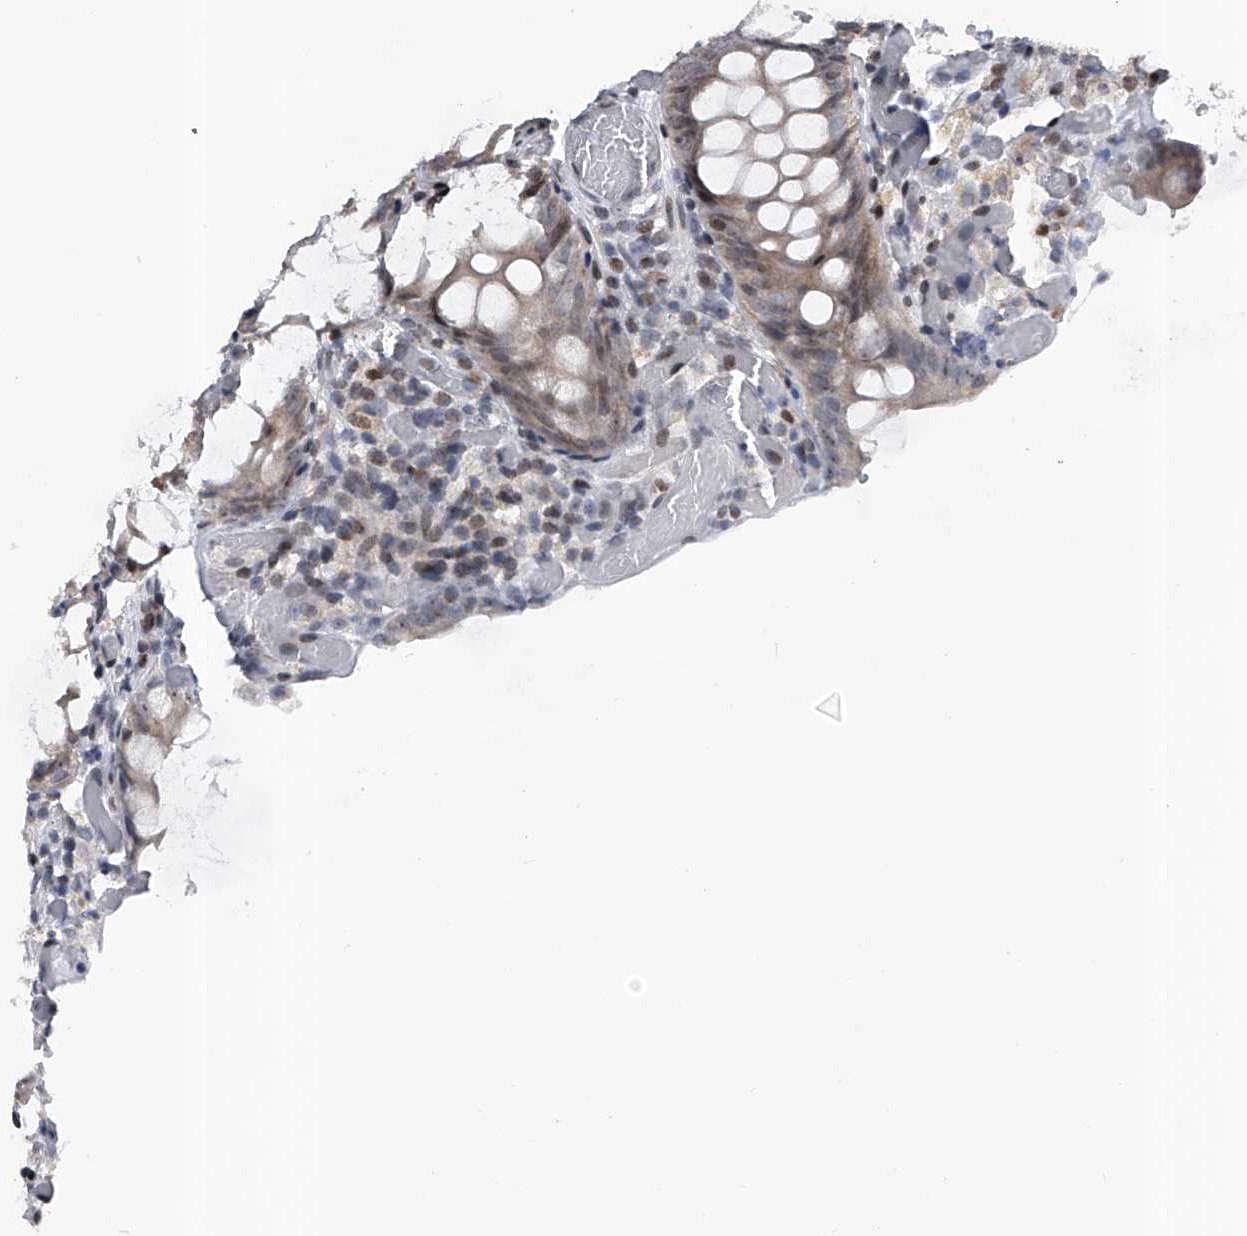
{"staining": {"intensity": "negative", "quantity": "none", "location": "none"}, "tissue": "colon", "cell_type": "Endothelial cells", "image_type": "normal", "snomed": [{"axis": "morphology", "description": "Normal tissue, NOS"}, {"axis": "topography", "description": "Colon"}], "caption": "IHC of unremarkable colon displays no expression in endothelial cells.", "gene": "RWDD2A", "patient": {"sex": "male", "age": 14}}